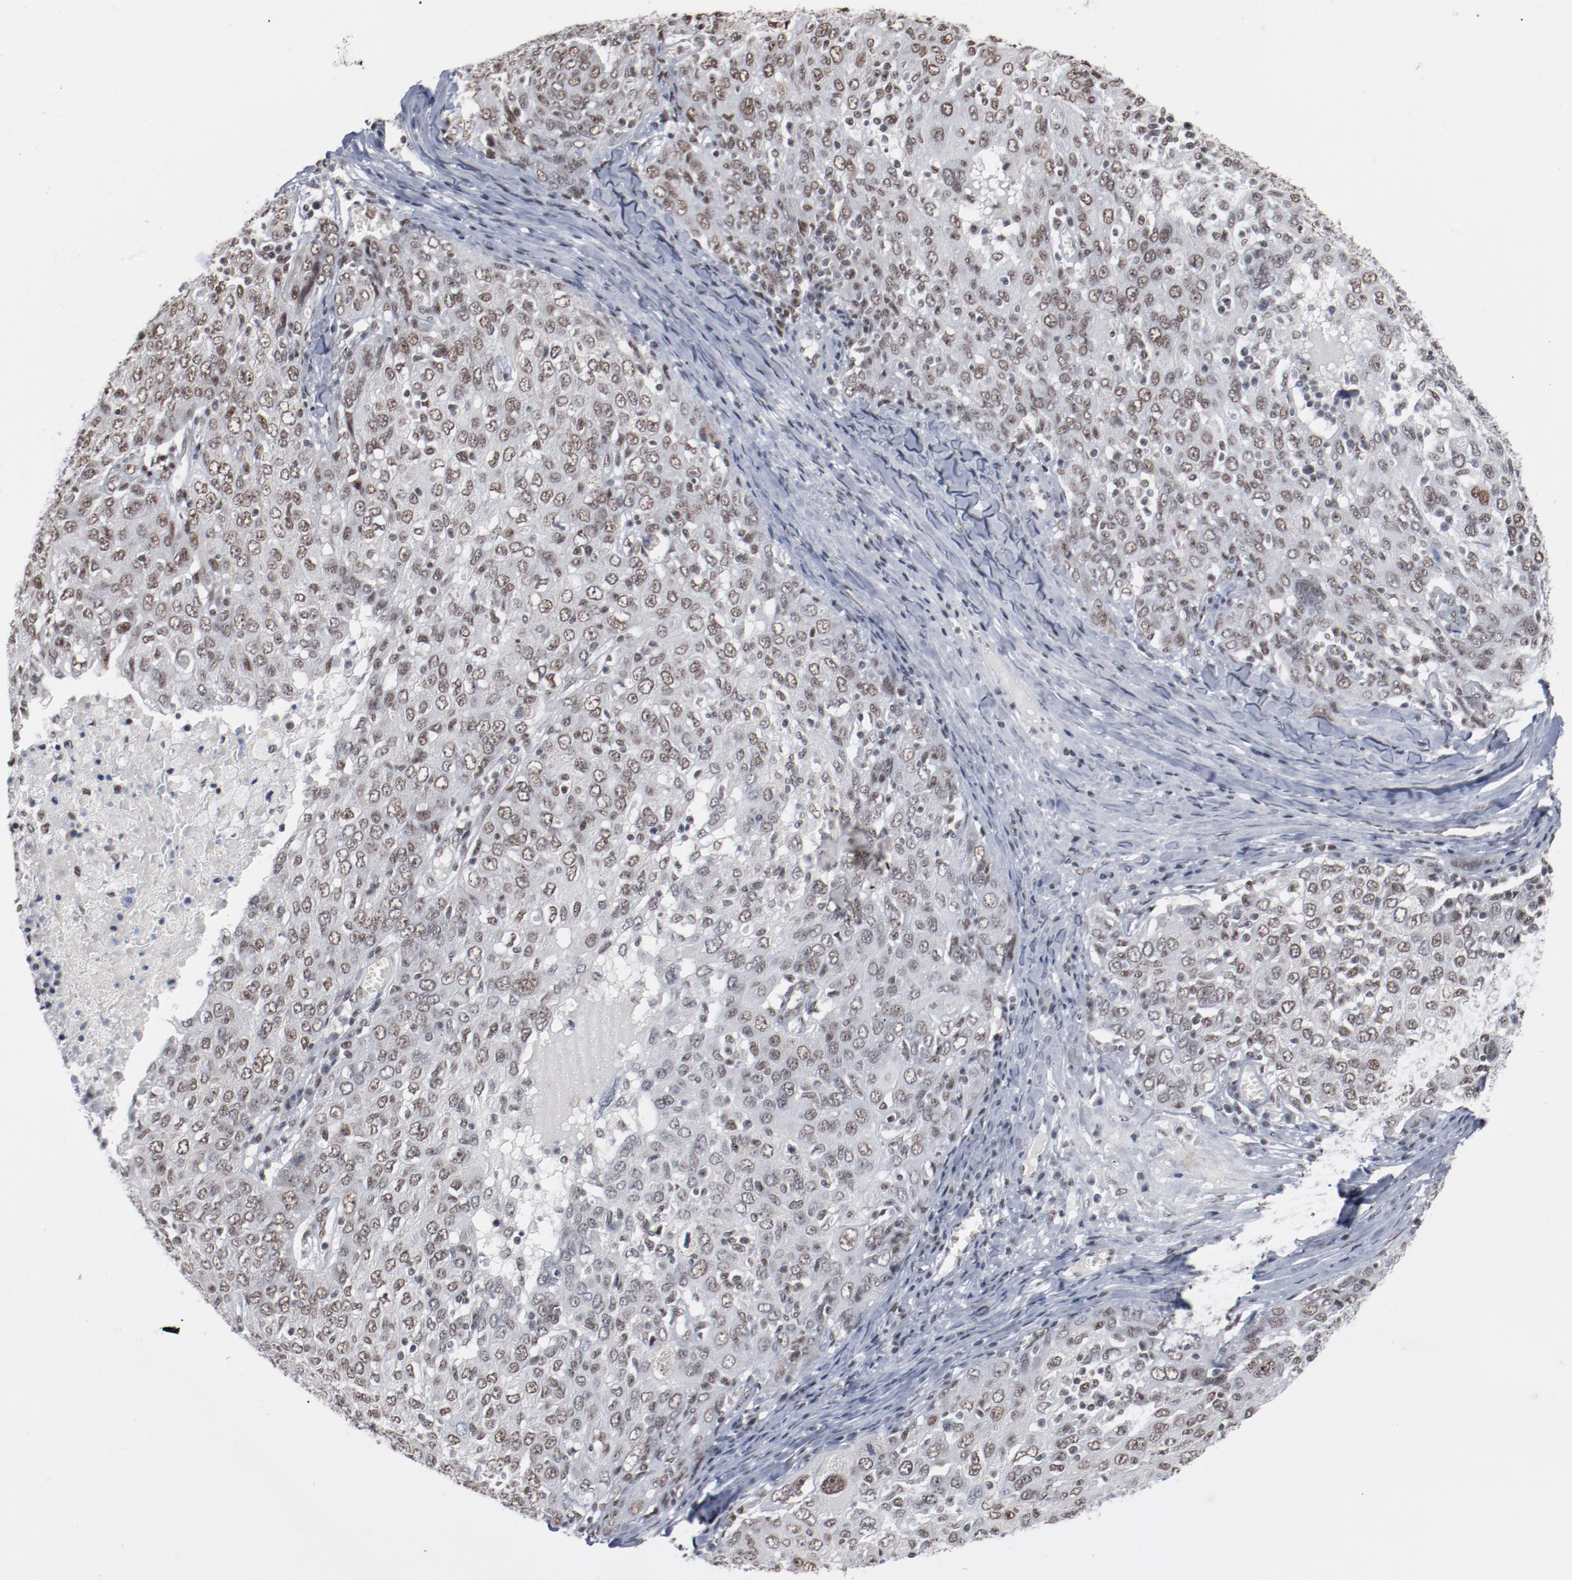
{"staining": {"intensity": "weak", "quantity": ">75%", "location": "nuclear"}, "tissue": "ovarian cancer", "cell_type": "Tumor cells", "image_type": "cancer", "snomed": [{"axis": "morphology", "description": "Carcinoma, endometroid"}, {"axis": "topography", "description": "Ovary"}], "caption": "Ovarian cancer stained with DAB (3,3'-diaminobenzidine) immunohistochemistry demonstrates low levels of weak nuclear staining in approximately >75% of tumor cells.", "gene": "BUB3", "patient": {"sex": "female", "age": 50}}